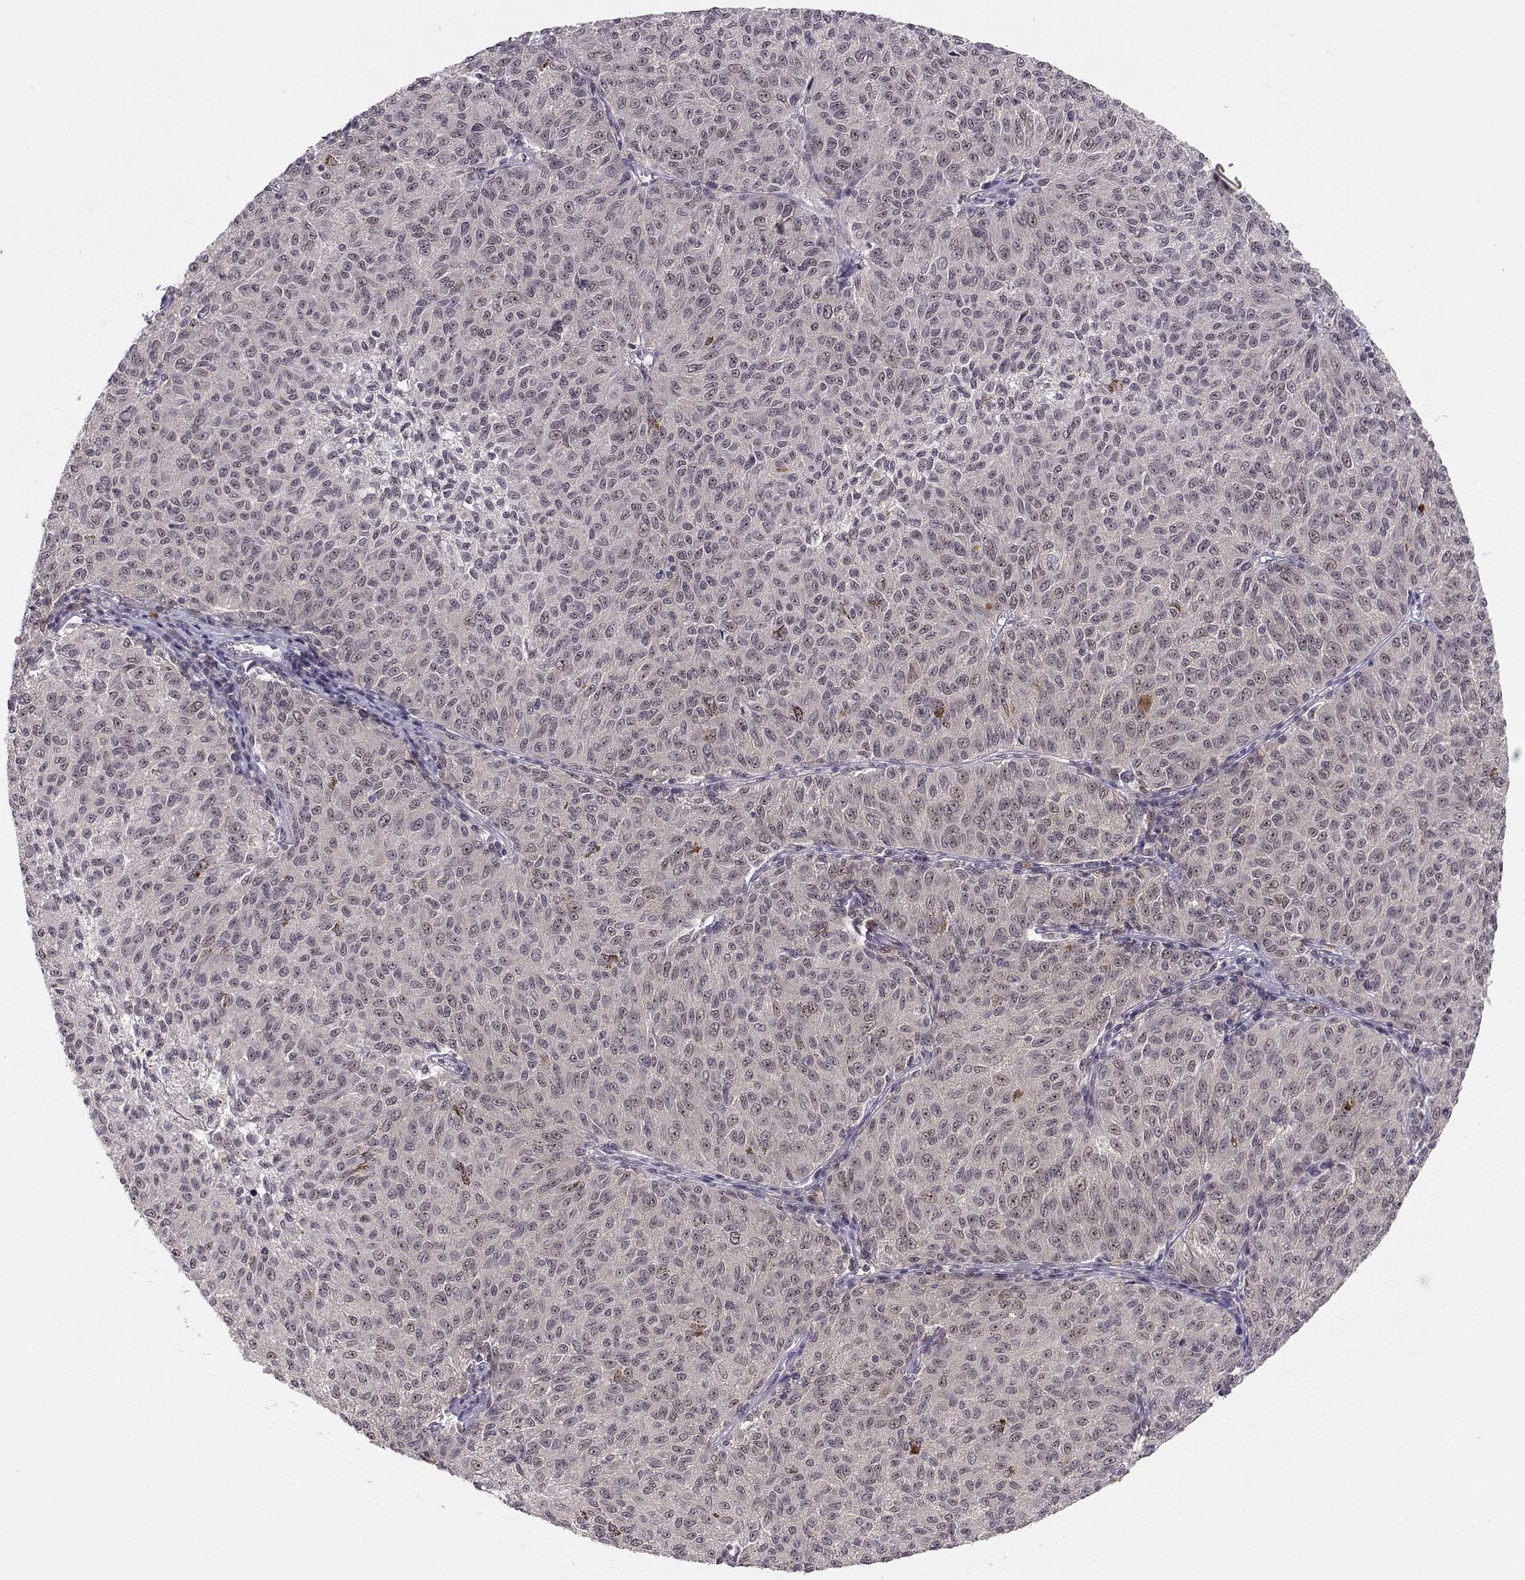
{"staining": {"intensity": "negative", "quantity": "none", "location": "none"}, "tissue": "melanoma", "cell_type": "Tumor cells", "image_type": "cancer", "snomed": [{"axis": "morphology", "description": "Malignant melanoma, NOS"}, {"axis": "topography", "description": "Skin"}], "caption": "Immunohistochemistry (IHC) micrograph of human melanoma stained for a protein (brown), which reveals no expression in tumor cells.", "gene": "CSNK2A1", "patient": {"sex": "female", "age": 72}}